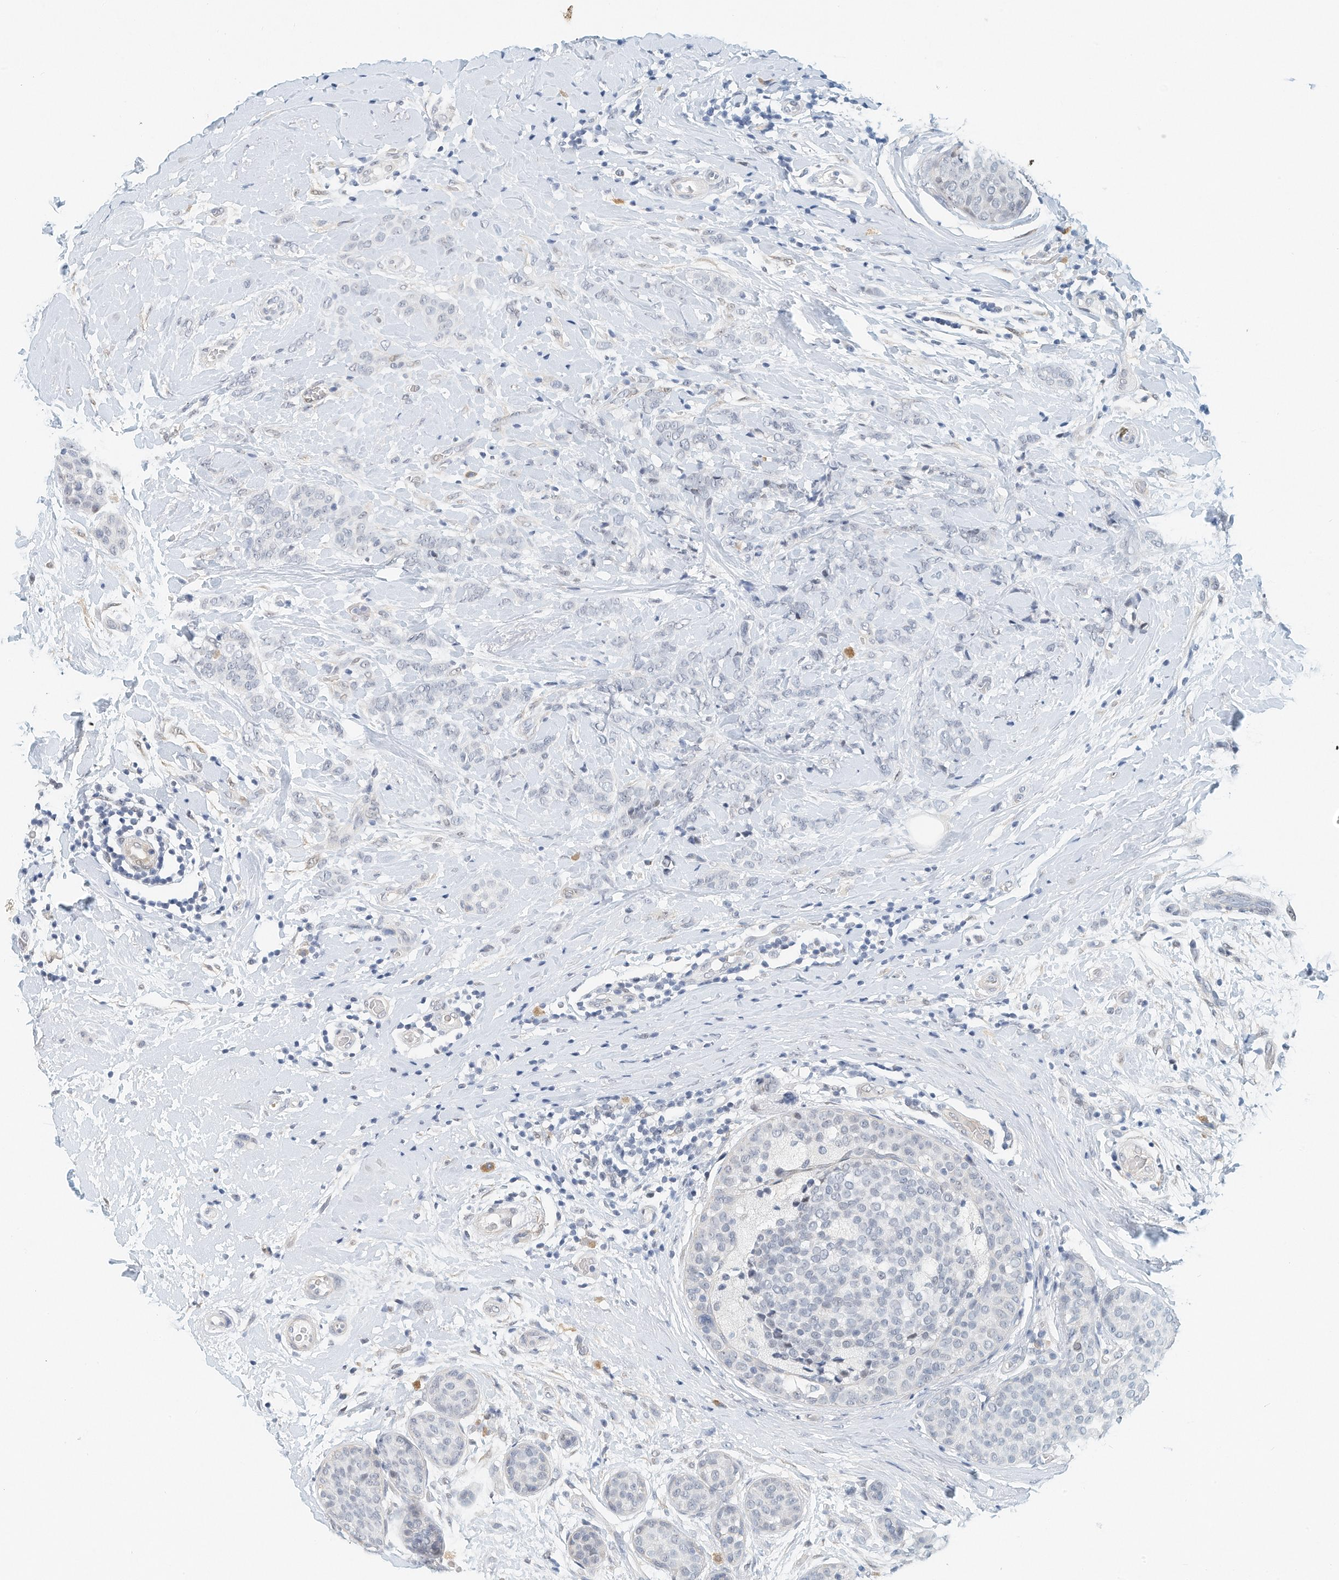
{"staining": {"intensity": "negative", "quantity": "none", "location": "none"}, "tissue": "breast cancer", "cell_type": "Tumor cells", "image_type": "cancer", "snomed": [{"axis": "morphology", "description": "Lobular carcinoma, in situ"}, {"axis": "morphology", "description": "Lobular carcinoma"}, {"axis": "topography", "description": "Breast"}], "caption": "The image shows no significant positivity in tumor cells of lobular carcinoma in situ (breast).", "gene": "ARHGAP28", "patient": {"sex": "female", "age": 41}}